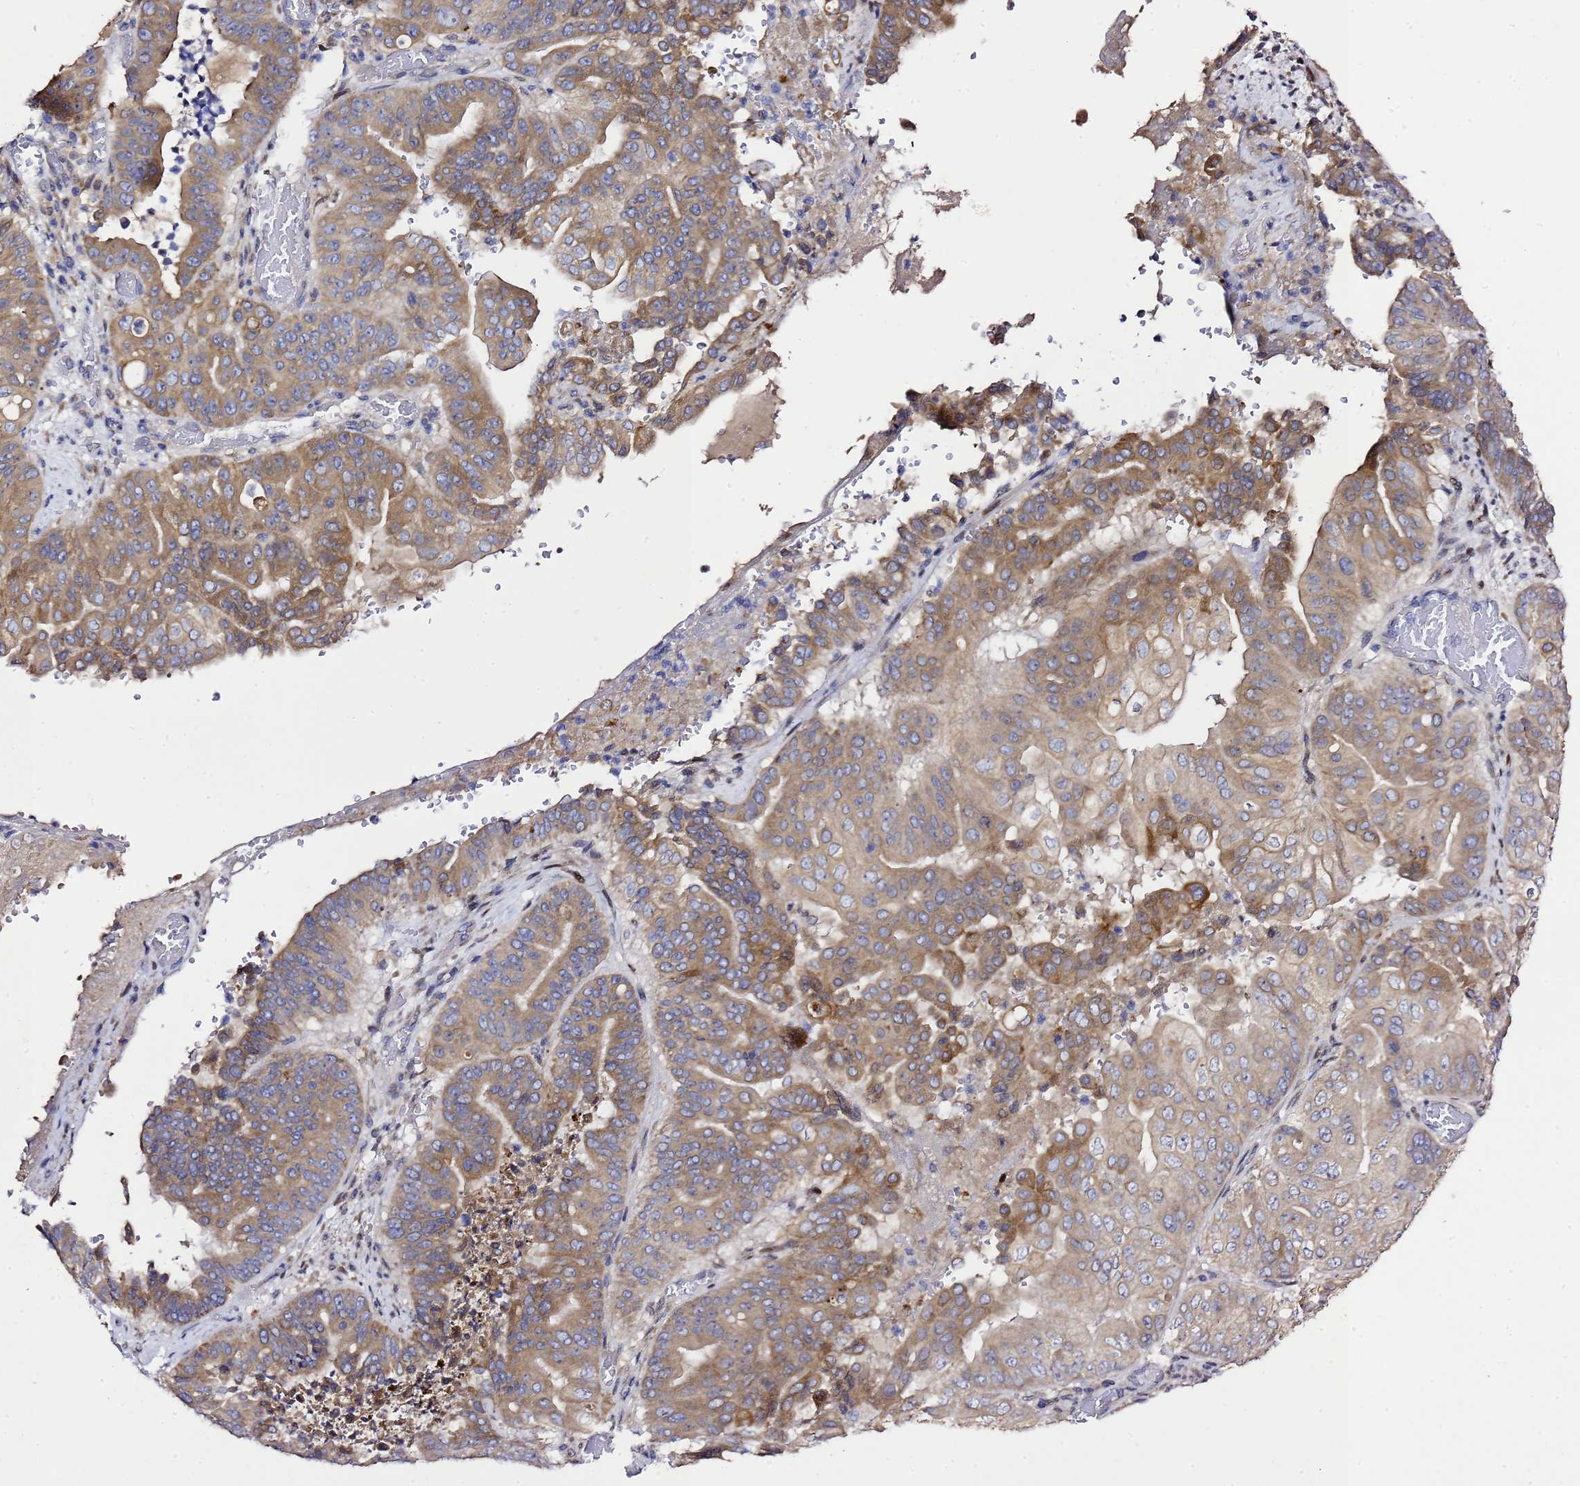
{"staining": {"intensity": "moderate", "quantity": ">75%", "location": "cytoplasmic/membranous"}, "tissue": "pancreatic cancer", "cell_type": "Tumor cells", "image_type": "cancer", "snomed": [{"axis": "morphology", "description": "Adenocarcinoma, NOS"}, {"axis": "topography", "description": "Pancreas"}], "caption": "Pancreatic cancer (adenocarcinoma) stained with a protein marker shows moderate staining in tumor cells.", "gene": "ALG3", "patient": {"sex": "female", "age": 77}}